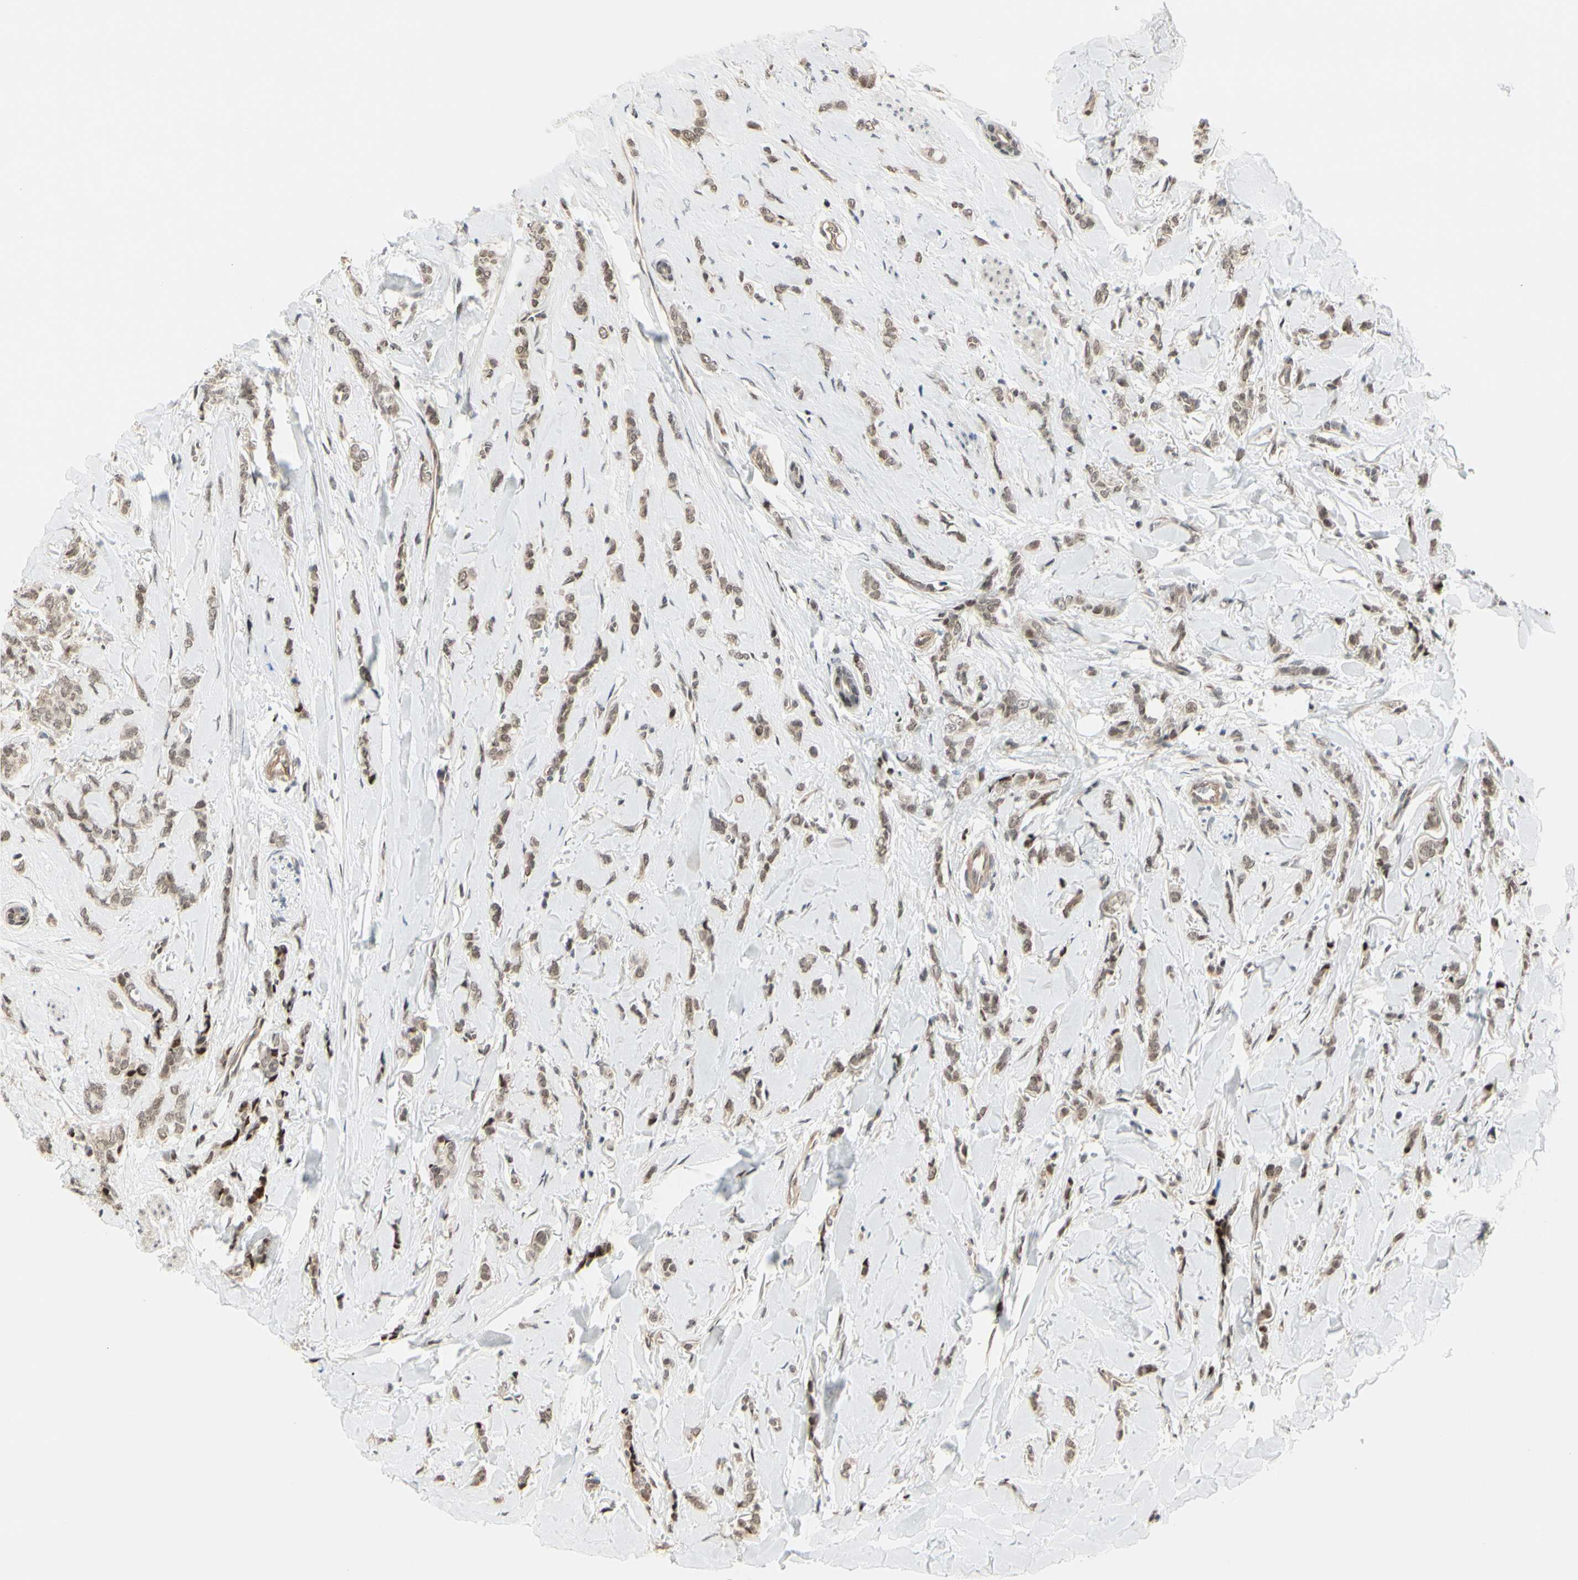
{"staining": {"intensity": "weak", "quantity": ">75%", "location": "nuclear"}, "tissue": "breast cancer", "cell_type": "Tumor cells", "image_type": "cancer", "snomed": [{"axis": "morphology", "description": "Lobular carcinoma"}, {"axis": "topography", "description": "Skin"}, {"axis": "topography", "description": "Breast"}], "caption": "Breast cancer tissue exhibits weak nuclear positivity in about >75% of tumor cells Using DAB (brown) and hematoxylin (blue) stains, captured at high magnification using brightfield microscopy.", "gene": "SUFU", "patient": {"sex": "female", "age": 46}}